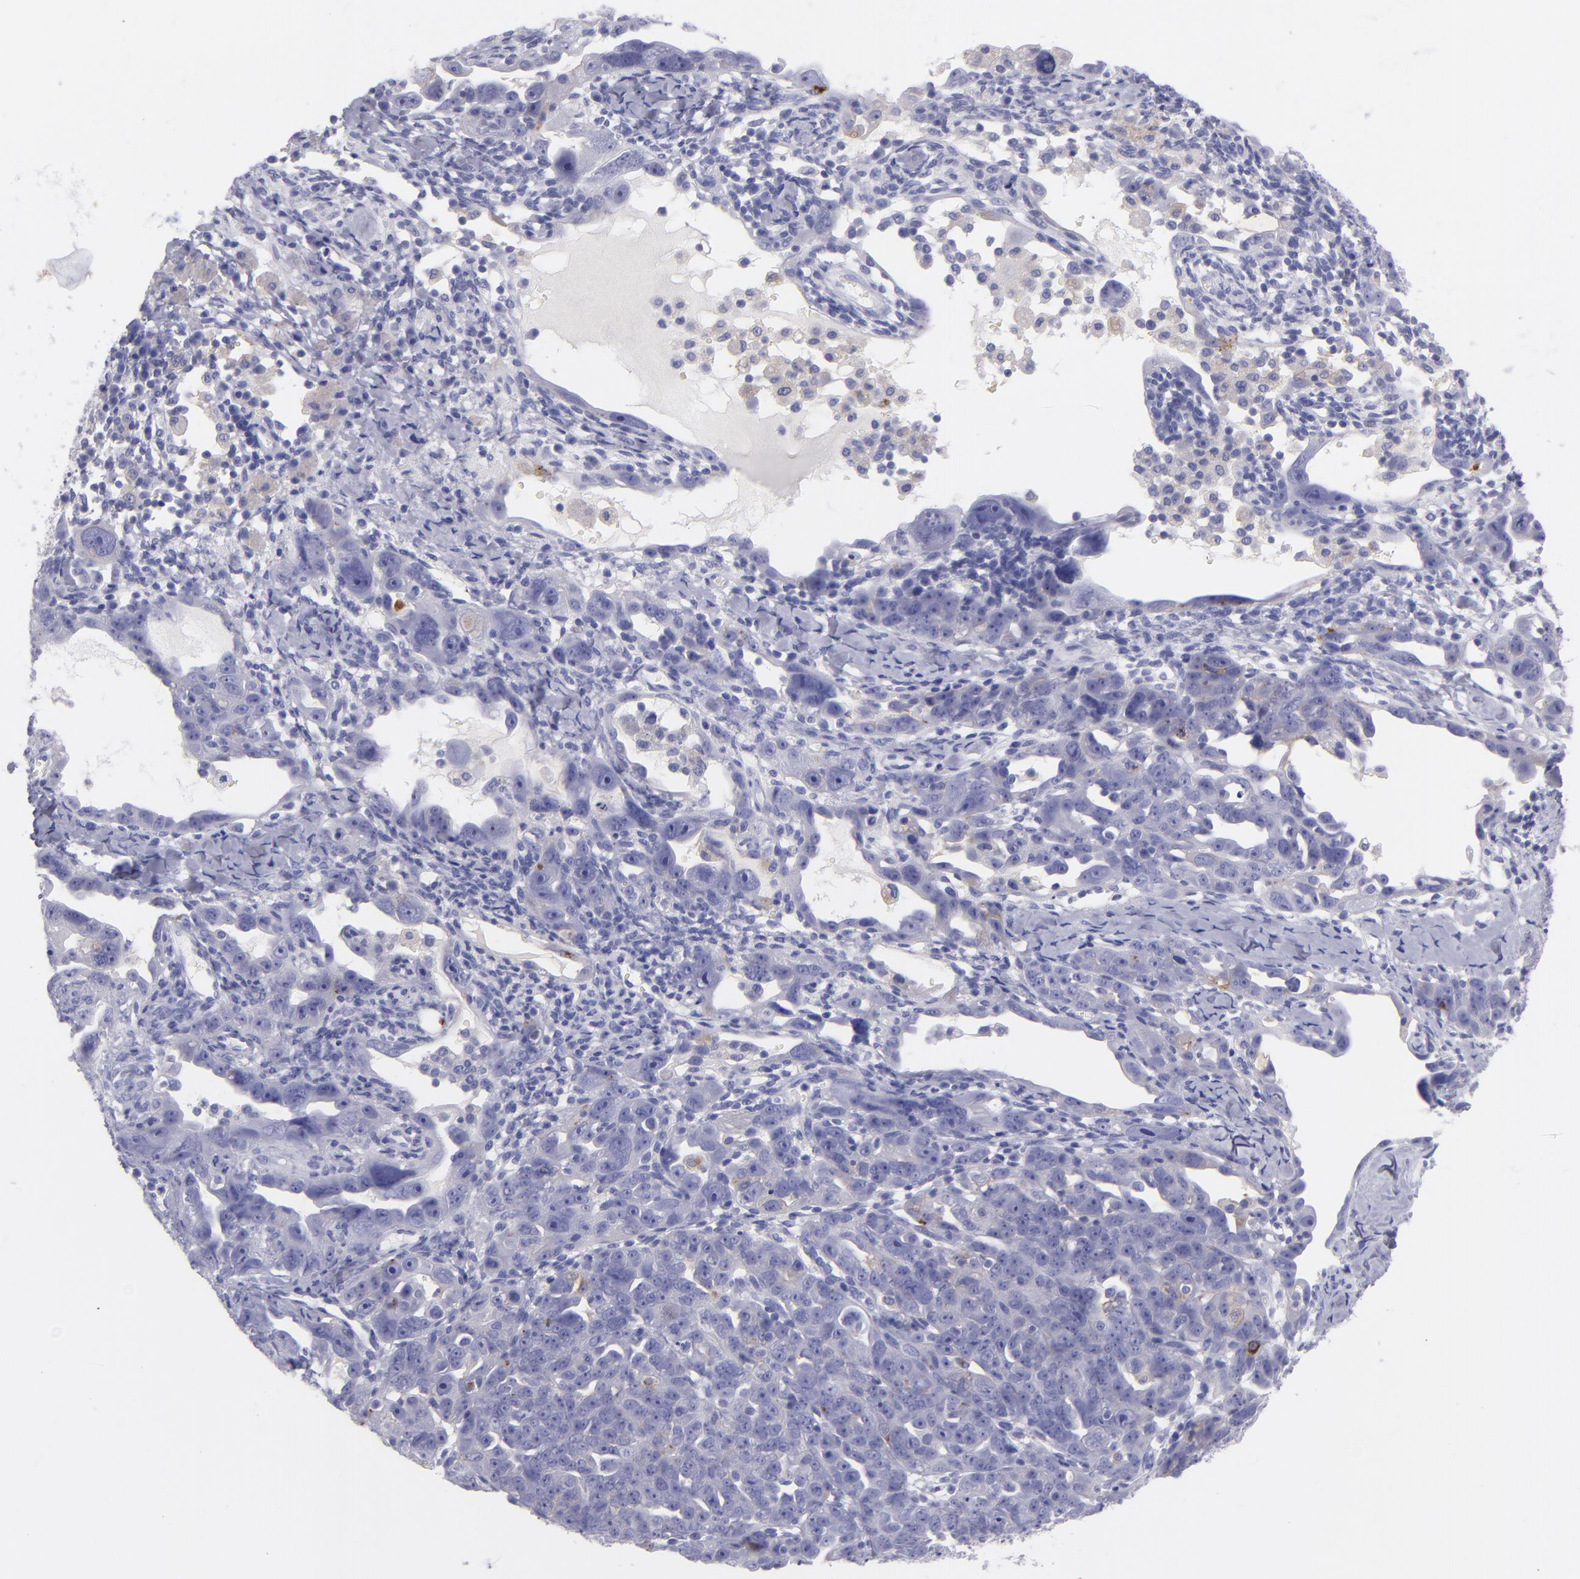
{"staining": {"intensity": "negative", "quantity": "none", "location": "none"}, "tissue": "ovarian cancer", "cell_type": "Tumor cells", "image_type": "cancer", "snomed": [{"axis": "morphology", "description": "Cystadenocarcinoma, serous, NOS"}, {"axis": "topography", "description": "Ovary"}], "caption": "An immunohistochemistry photomicrograph of ovarian cancer (serous cystadenocarcinoma) is shown. There is no staining in tumor cells of ovarian cancer (serous cystadenocarcinoma).", "gene": "CD82", "patient": {"sex": "female", "age": 66}}